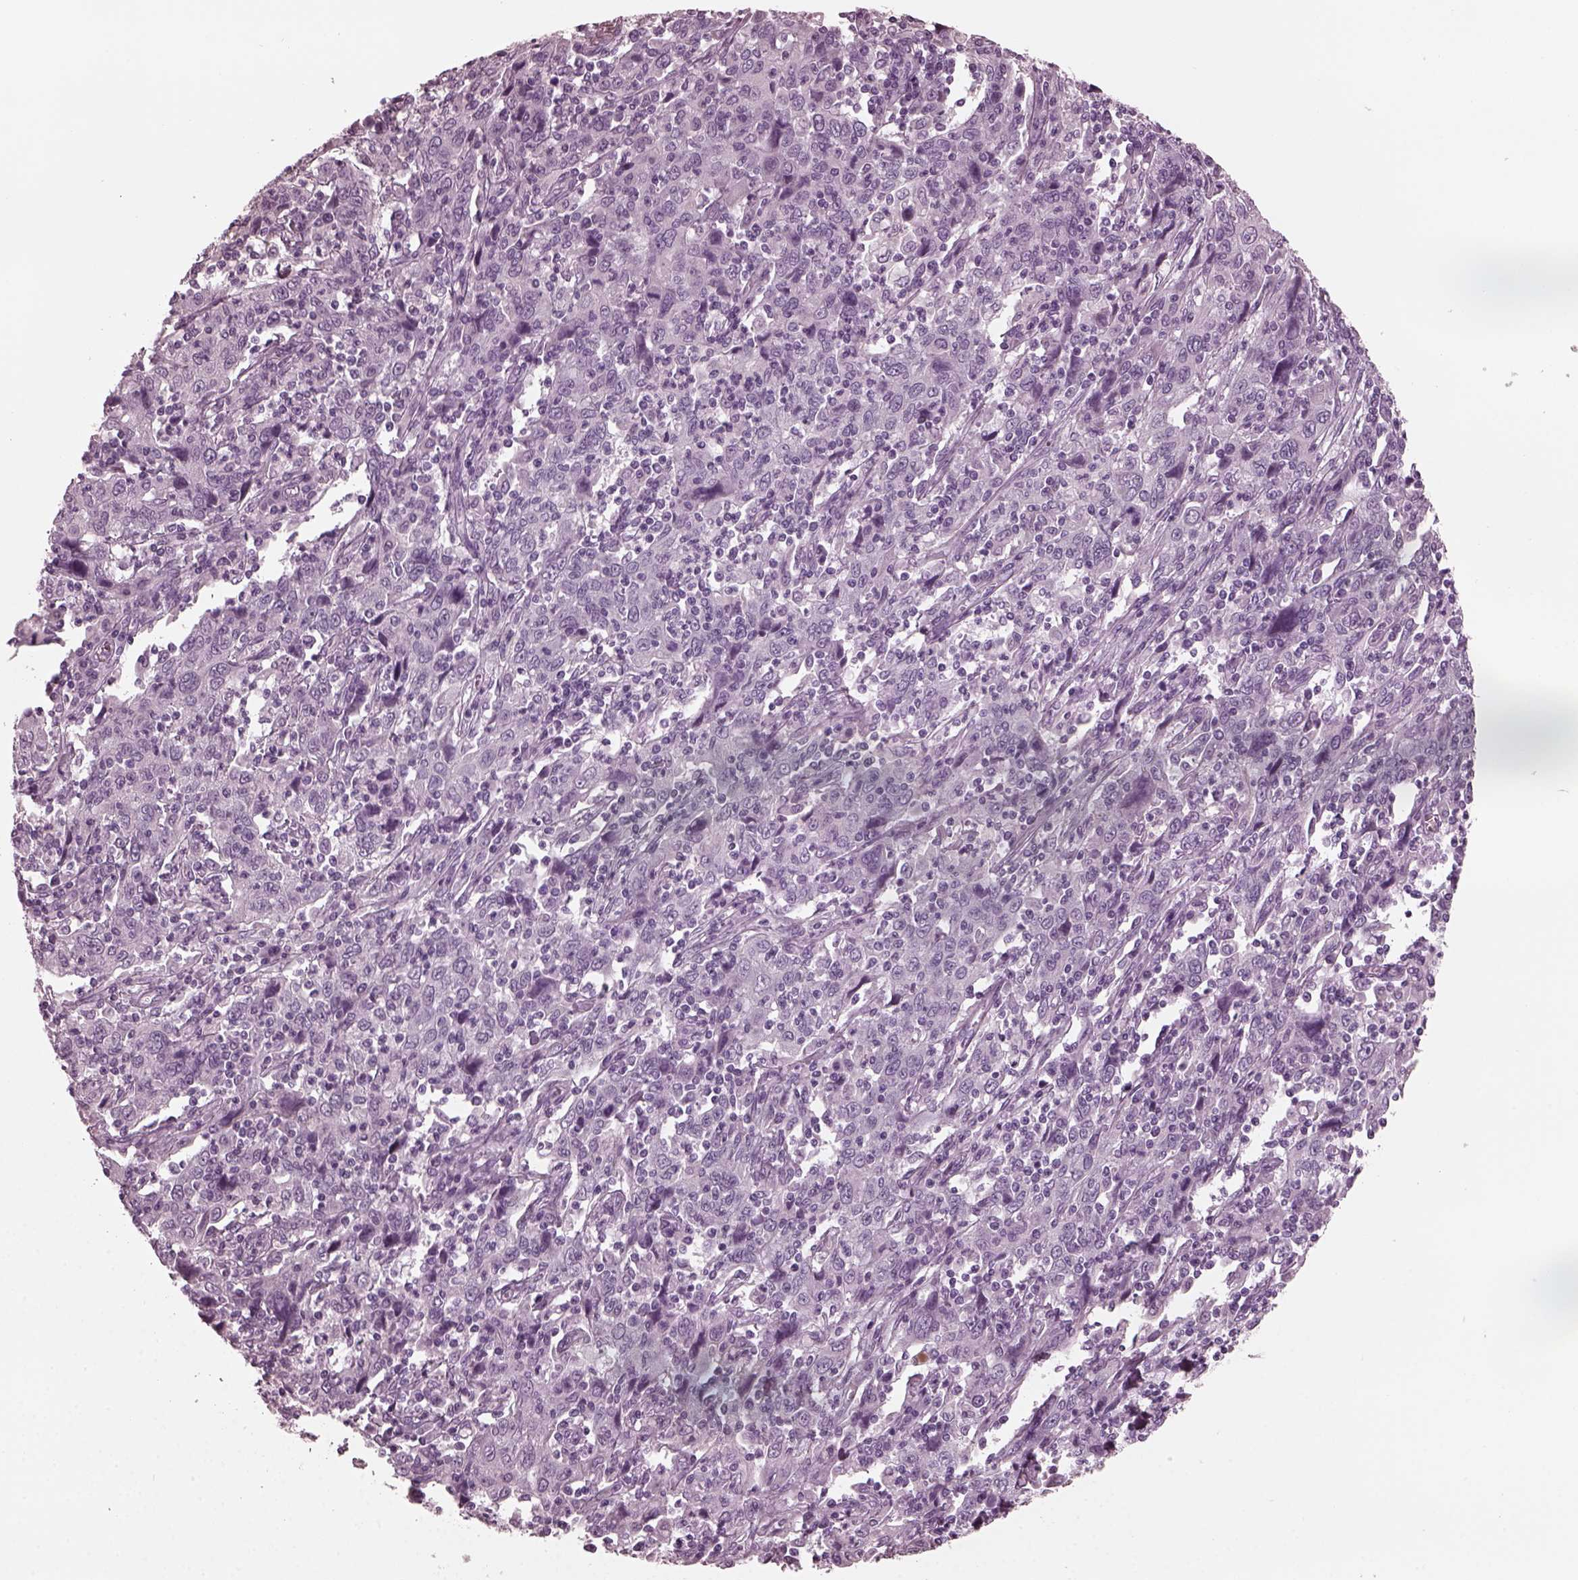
{"staining": {"intensity": "negative", "quantity": "none", "location": "none"}, "tissue": "cervical cancer", "cell_type": "Tumor cells", "image_type": "cancer", "snomed": [{"axis": "morphology", "description": "Squamous cell carcinoma, NOS"}, {"axis": "topography", "description": "Cervix"}], "caption": "High power microscopy histopathology image of an immunohistochemistry (IHC) image of cervical cancer, revealing no significant staining in tumor cells. (DAB immunohistochemistry (IHC) with hematoxylin counter stain).", "gene": "GRM6", "patient": {"sex": "female", "age": 46}}